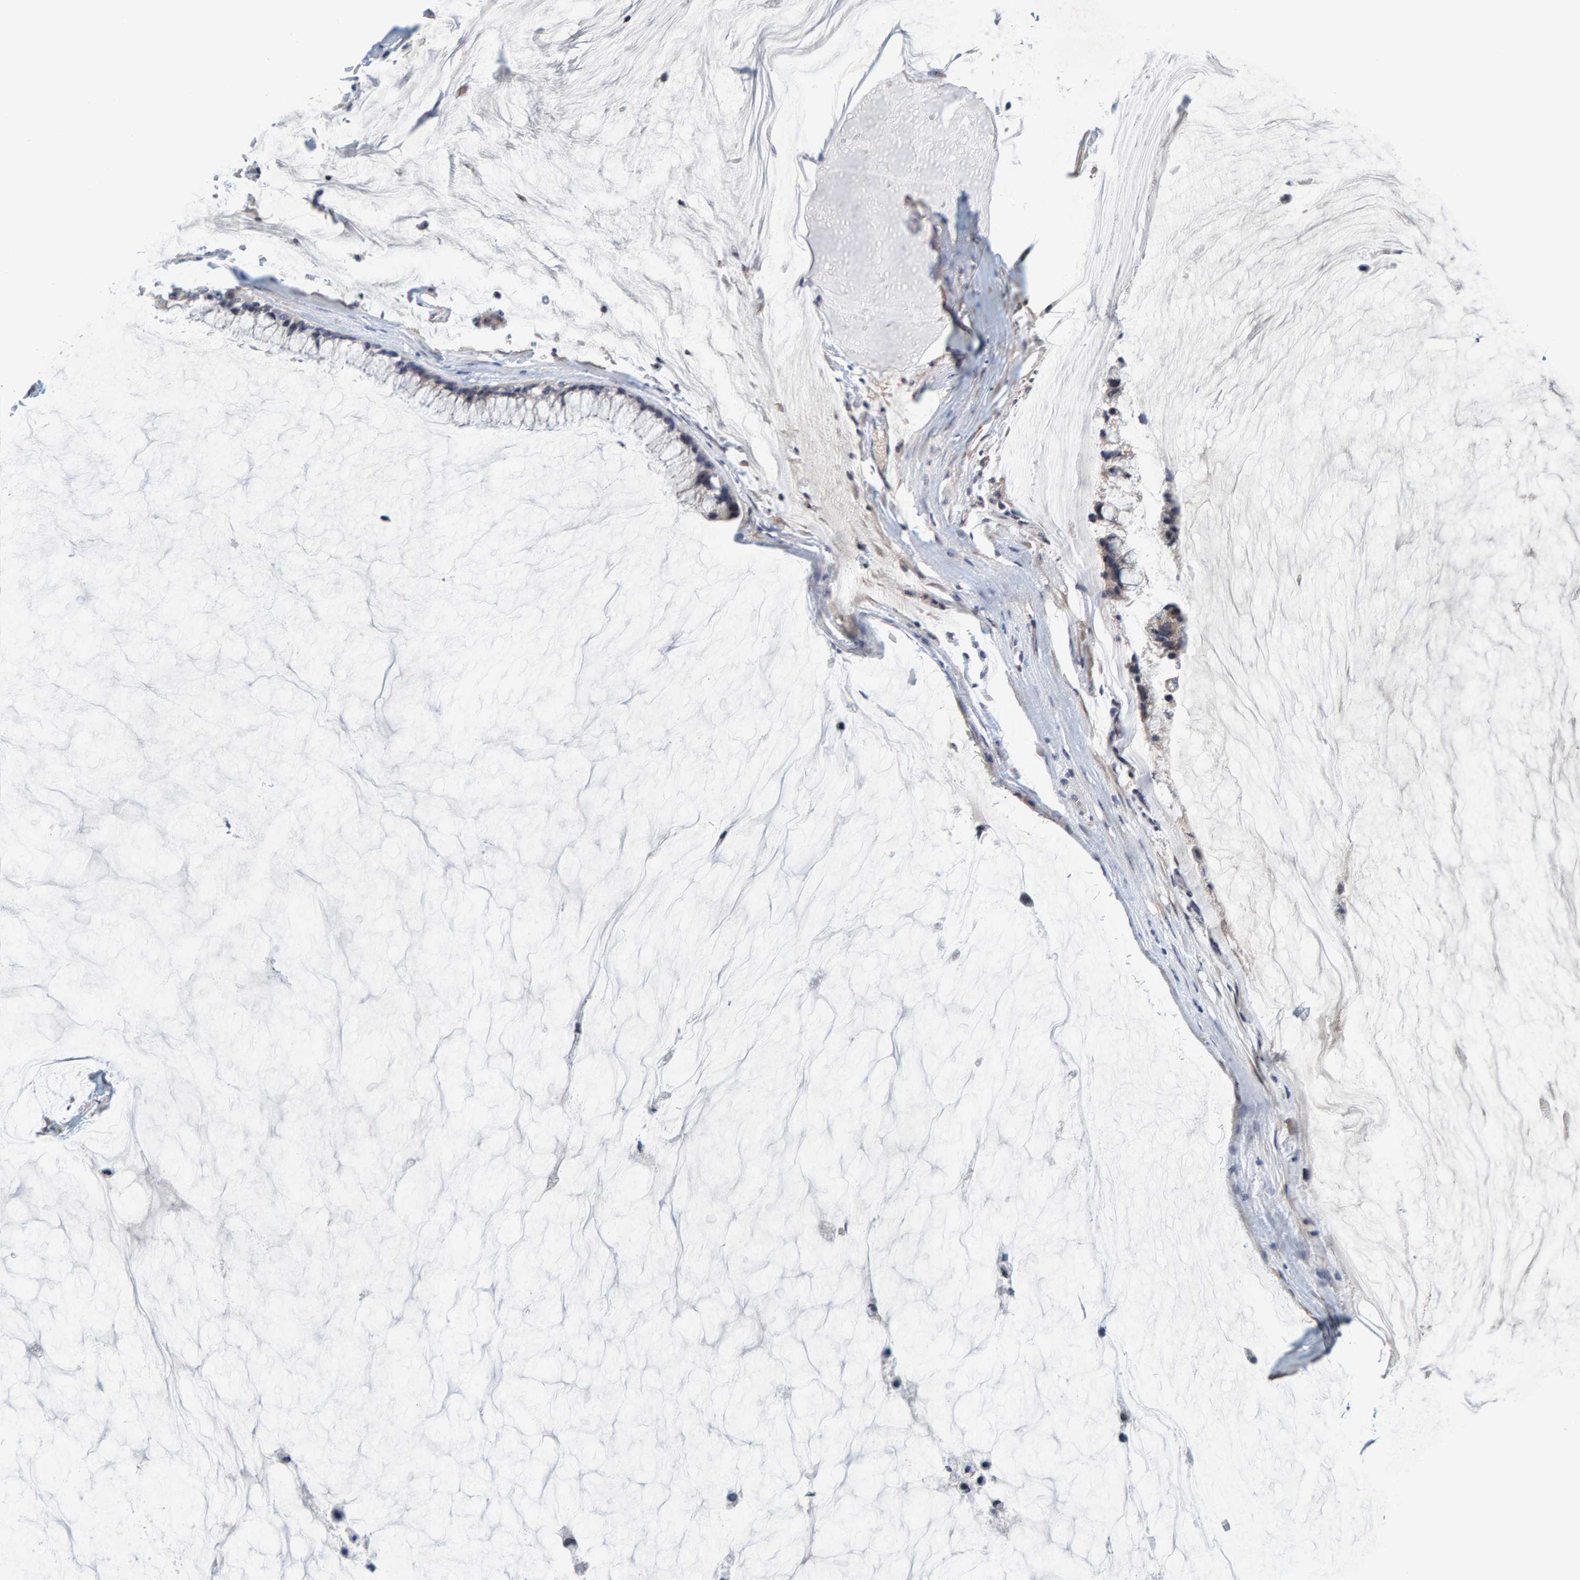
{"staining": {"intensity": "negative", "quantity": "none", "location": "none"}, "tissue": "ovarian cancer", "cell_type": "Tumor cells", "image_type": "cancer", "snomed": [{"axis": "morphology", "description": "Cystadenocarcinoma, mucinous, NOS"}, {"axis": "topography", "description": "Ovary"}], "caption": "Tumor cells are negative for brown protein staining in ovarian cancer.", "gene": "ZNF77", "patient": {"sex": "female", "age": 39}}